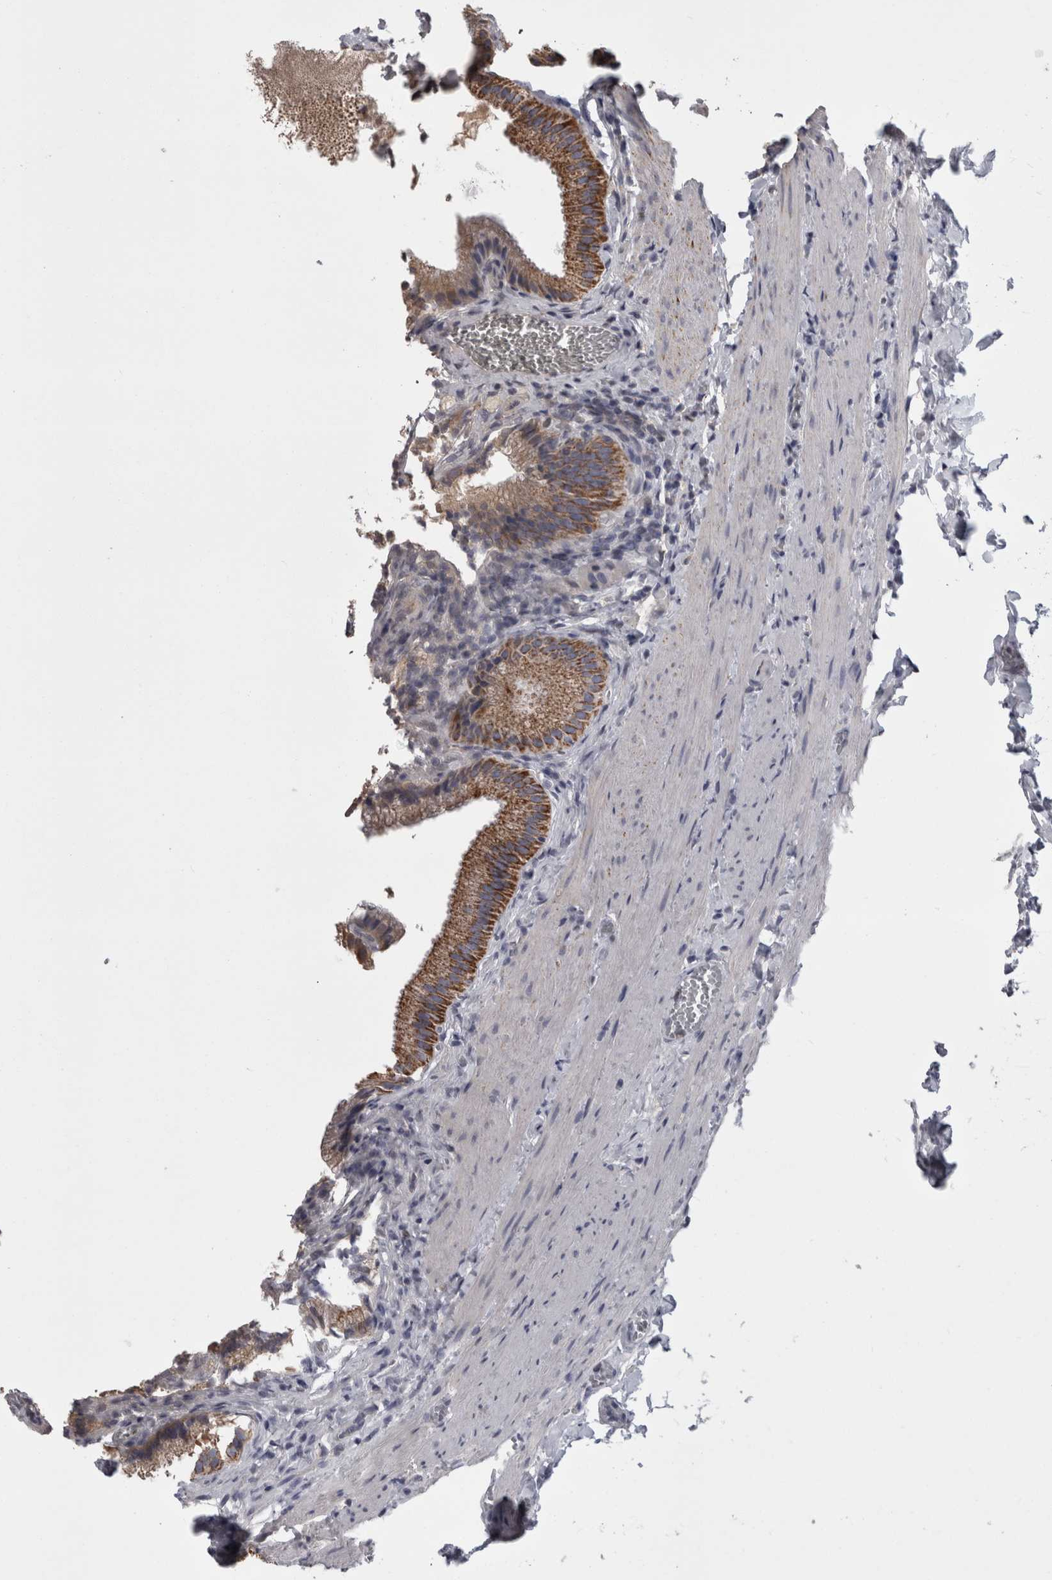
{"staining": {"intensity": "strong", "quantity": ">75%", "location": "cytoplasmic/membranous"}, "tissue": "gallbladder", "cell_type": "Glandular cells", "image_type": "normal", "snomed": [{"axis": "morphology", "description": "Normal tissue, NOS"}, {"axis": "topography", "description": "Gallbladder"}], "caption": "High-magnification brightfield microscopy of benign gallbladder stained with DAB (3,3'-diaminobenzidine) (brown) and counterstained with hematoxylin (blue). glandular cells exhibit strong cytoplasmic/membranous positivity is appreciated in approximately>75% of cells.", "gene": "MDH2", "patient": {"sex": "male", "age": 38}}